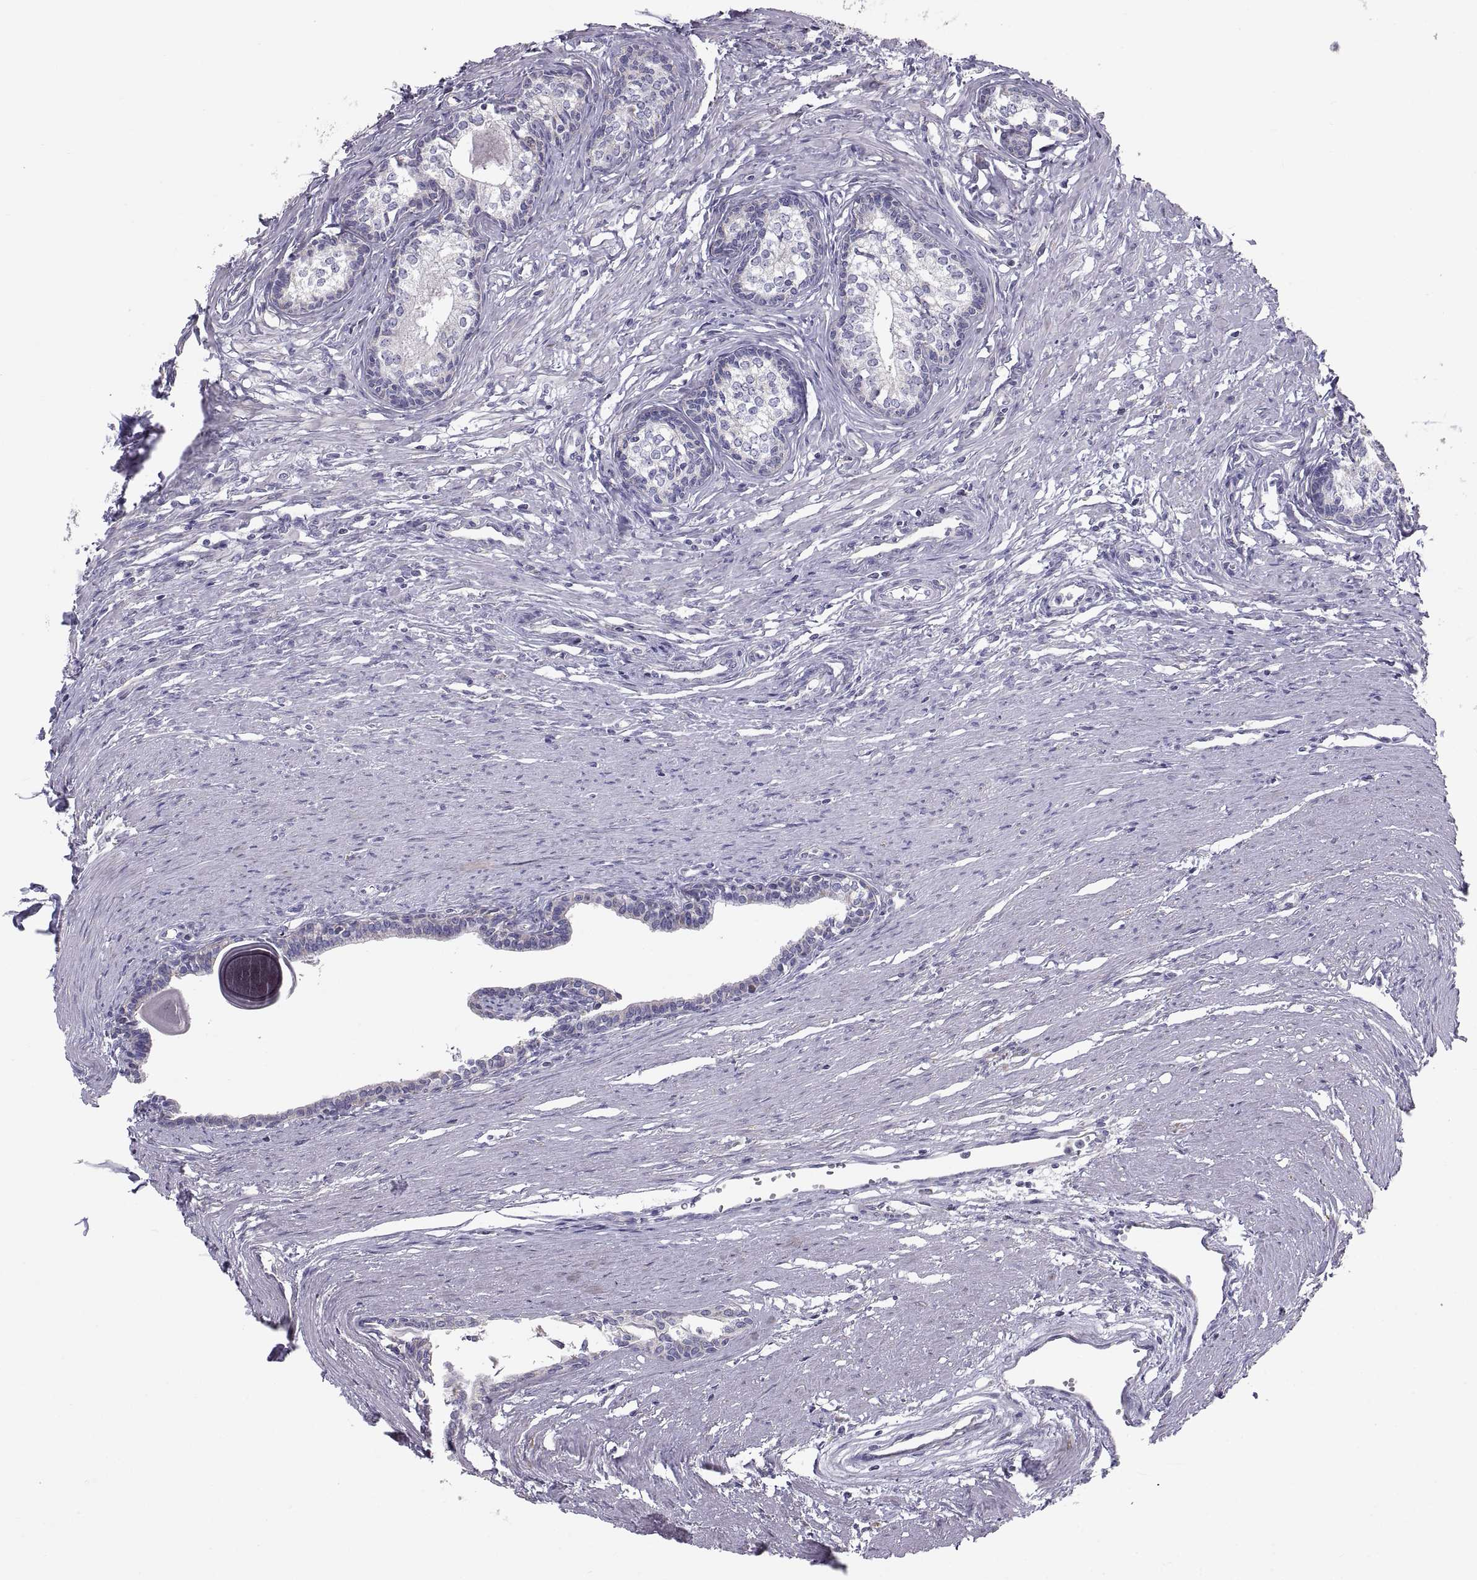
{"staining": {"intensity": "negative", "quantity": "none", "location": "none"}, "tissue": "prostate", "cell_type": "Glandular cells", "image_type": "normal", "snomed": [{"axis": "morphology", "description": "Normal tissue, NOS"}, {"axis": "topography", "description": "Prostate"}], "caption": "A histopathology image of prostate stained for a protein displays no brown staining in glandular cells. (DAB immunohistochemistry, high magnification).", "gene": "TNNC1", "patient": {"sex": "male", "age": 60}}